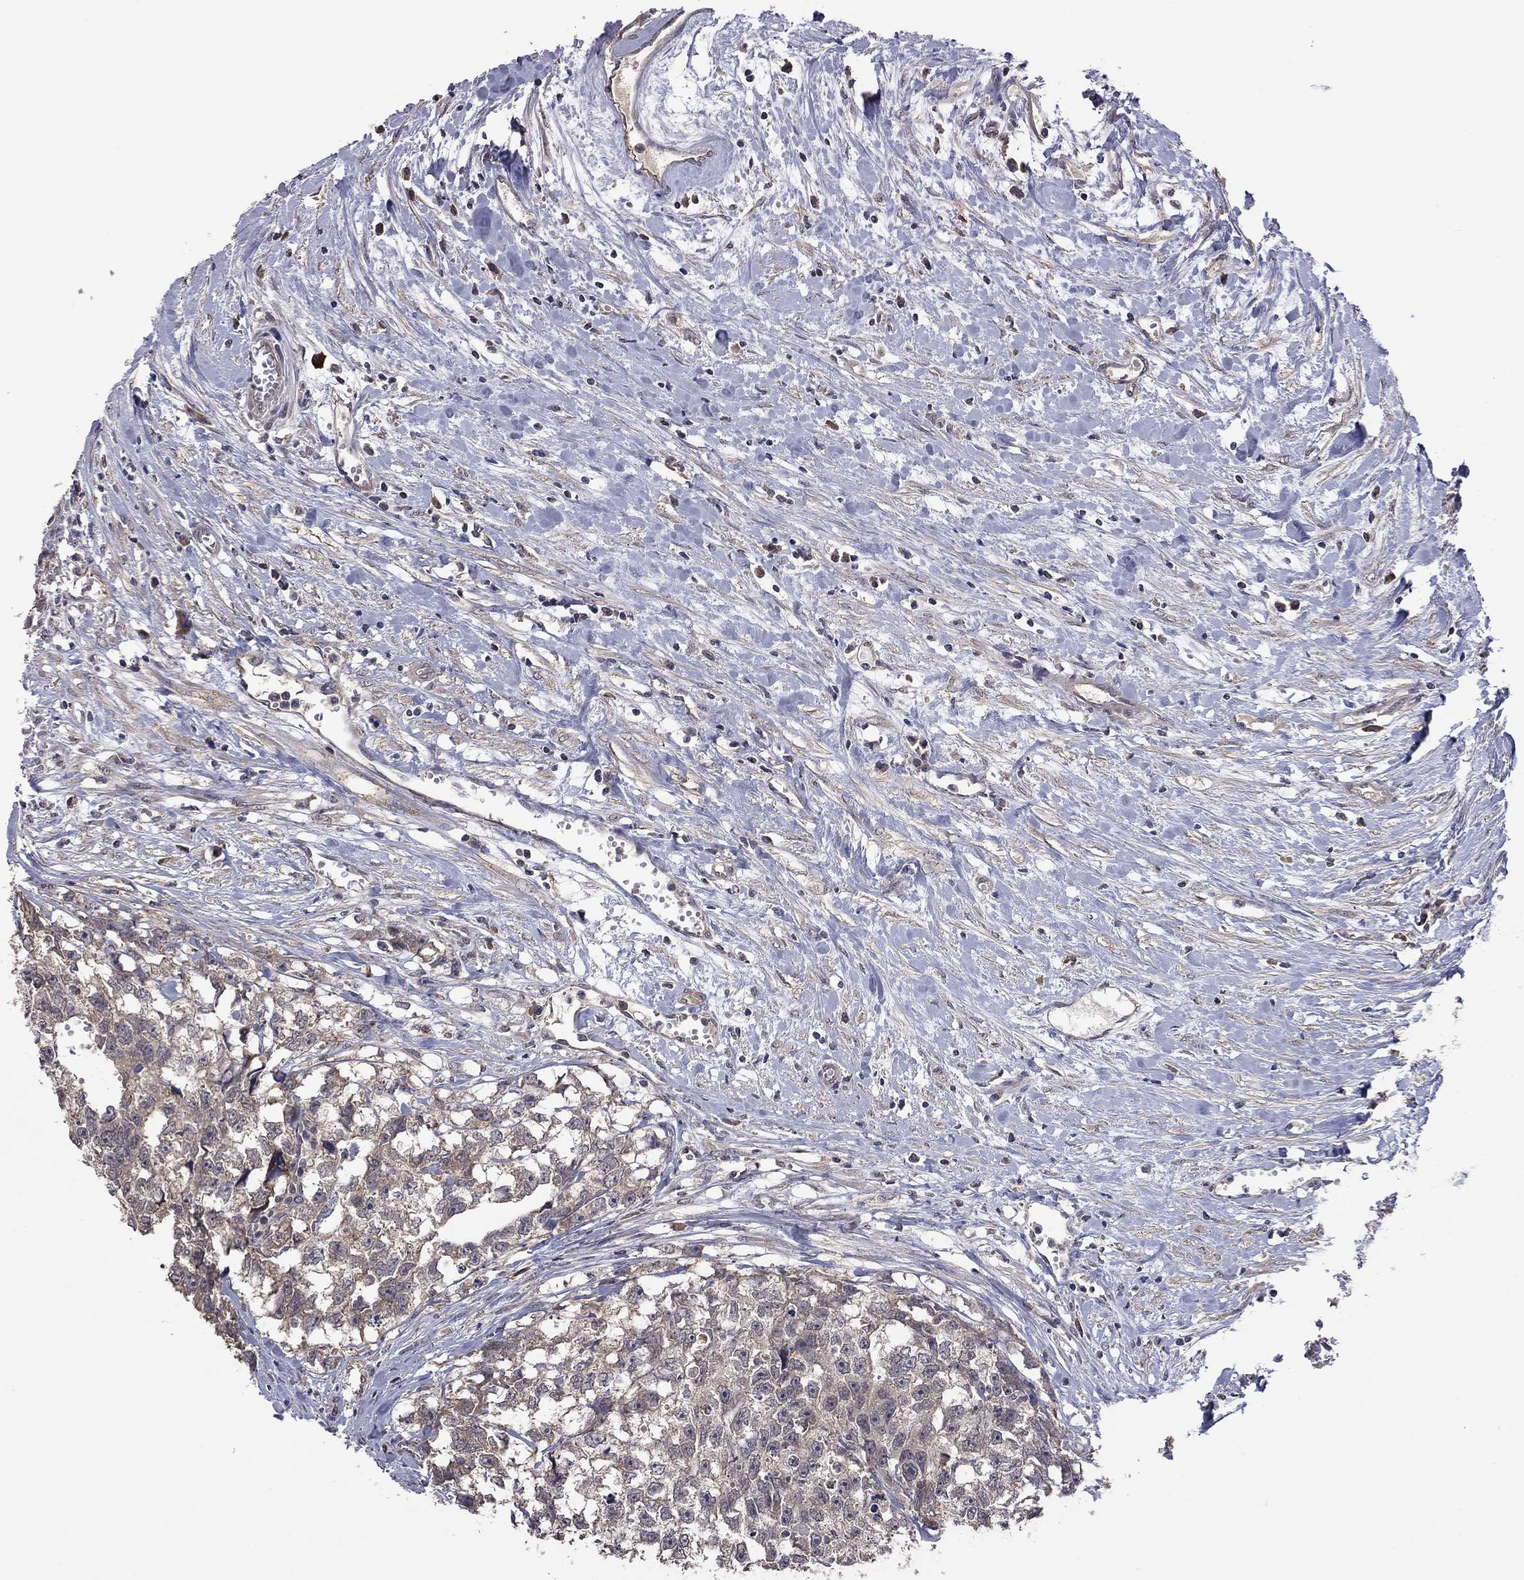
{"staining": {"intensity": "negative", "quantity": "none", "location": "none"}, "tissue": "testis cancer", "cell_type": "Tumor cells", "image_type": "cancer", "snomed": [{"axis": "morphology", "description": "Carcinoma, Embryonal, NOS"}, {"axis": "morphology", "description": "Teratoma, malignant, NOS"}, {"axis": "topography", "description": "Testis"}], "caption": "Immunohistochemistry histopathology image of testis cancer stained for a protein (brown), which displays no staining in tumor cells.", "gene": "TSNARE1", "patient": {"sex": "male", "age": 44}}